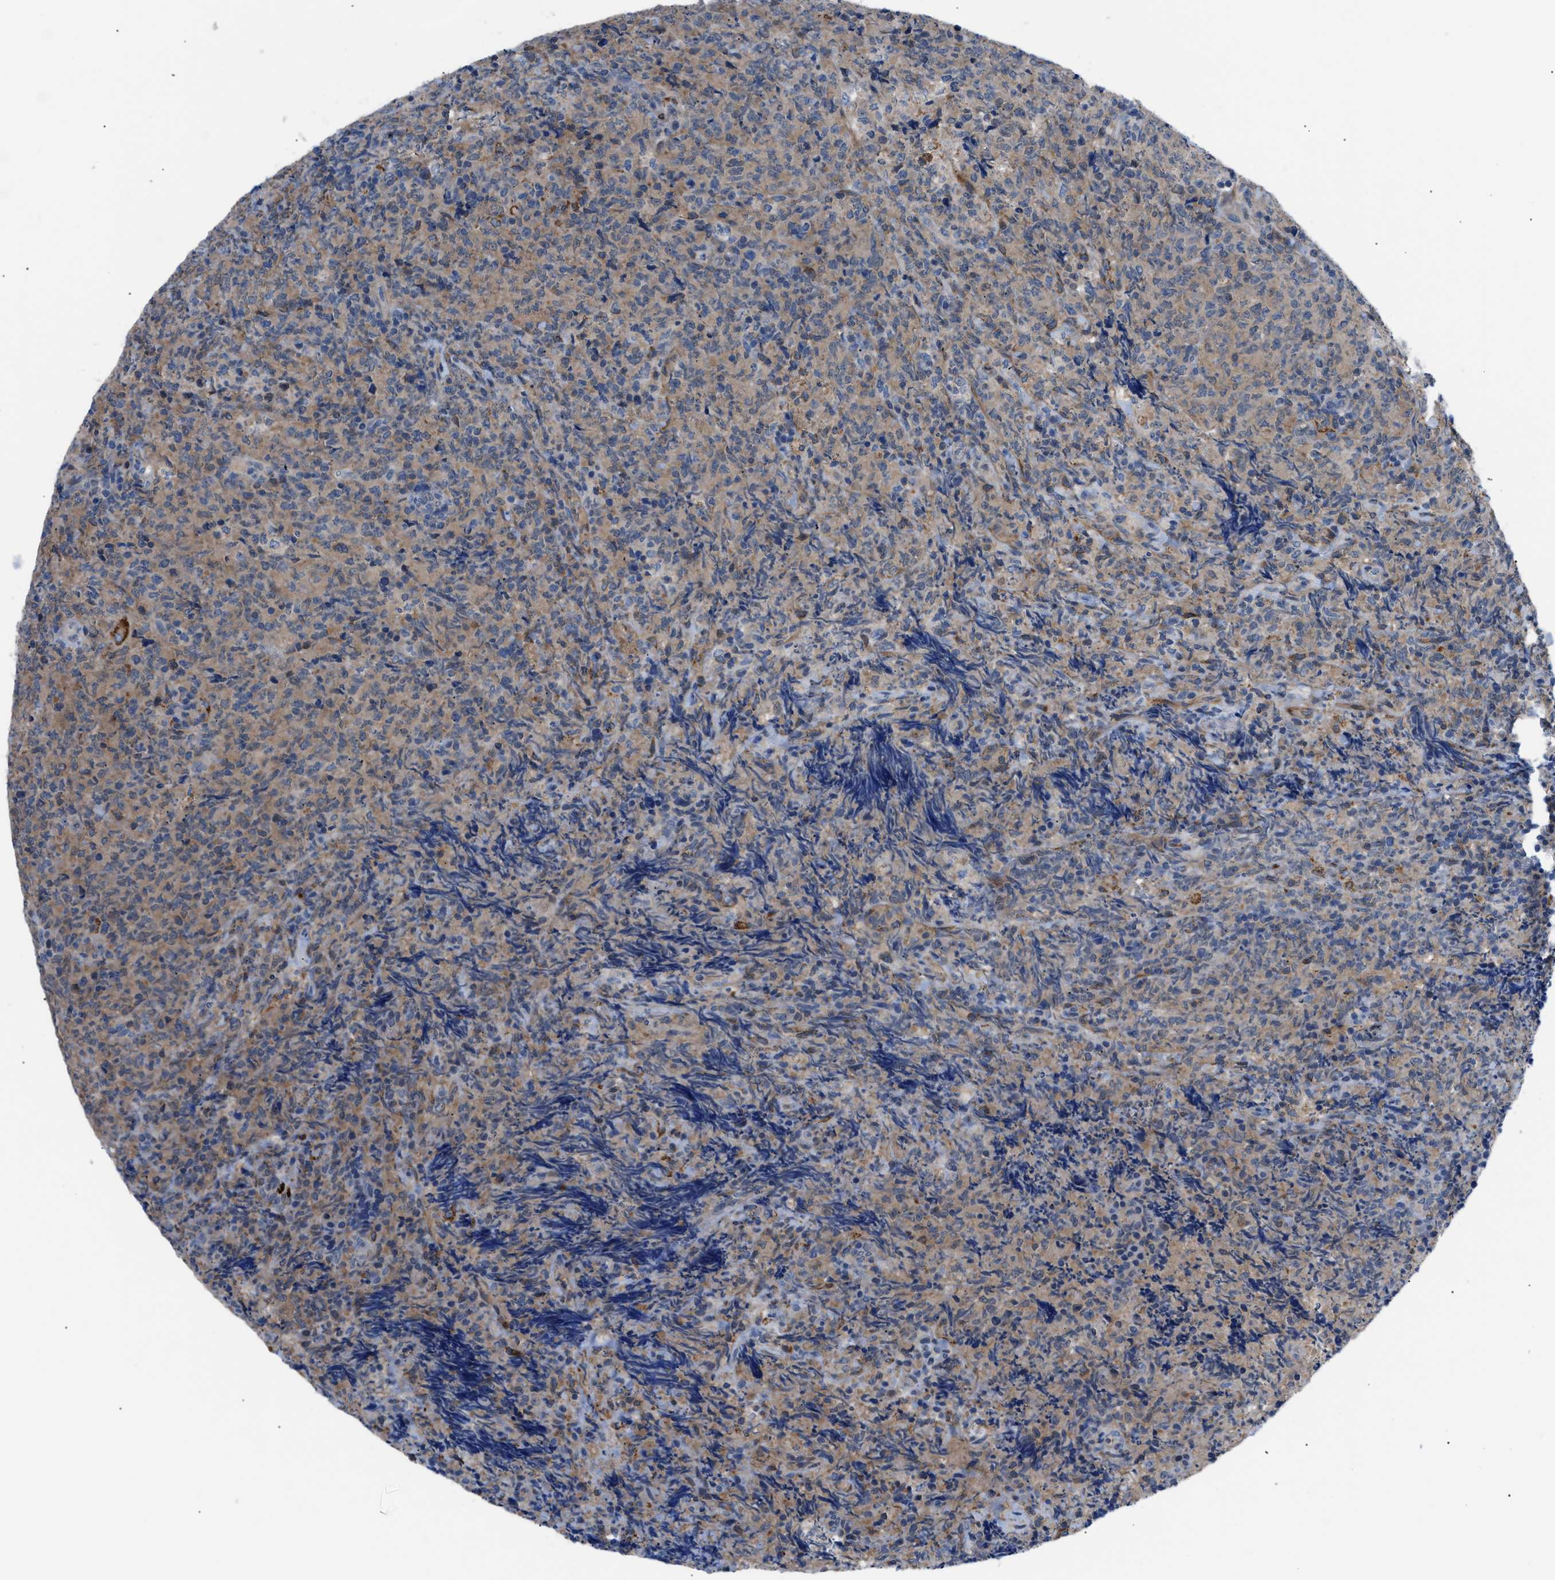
{"staining": {"intensity": "weak", "quantity": ">75%", "location": "cytoplasmic/membranous"}, "tissue": "lymphoma", "cell_type": "Tumor cells", "image_type": "cancer", "snomed": [{"axis": "morphology", "description": "Malignant lymphoma, non-Hodgkin's type, High grade"}, {"axis": "topography", "description": "Tonsil"}], "caption": "The immunohistochemical stain shows weak cytoplasmic/membranous positivity in tumor cells of malignant lymphoma, non-Hodgkin's type (high-grade) tissue.", "gene": "TMEM45B", "patient": {"sex": "female", "age": 36}}